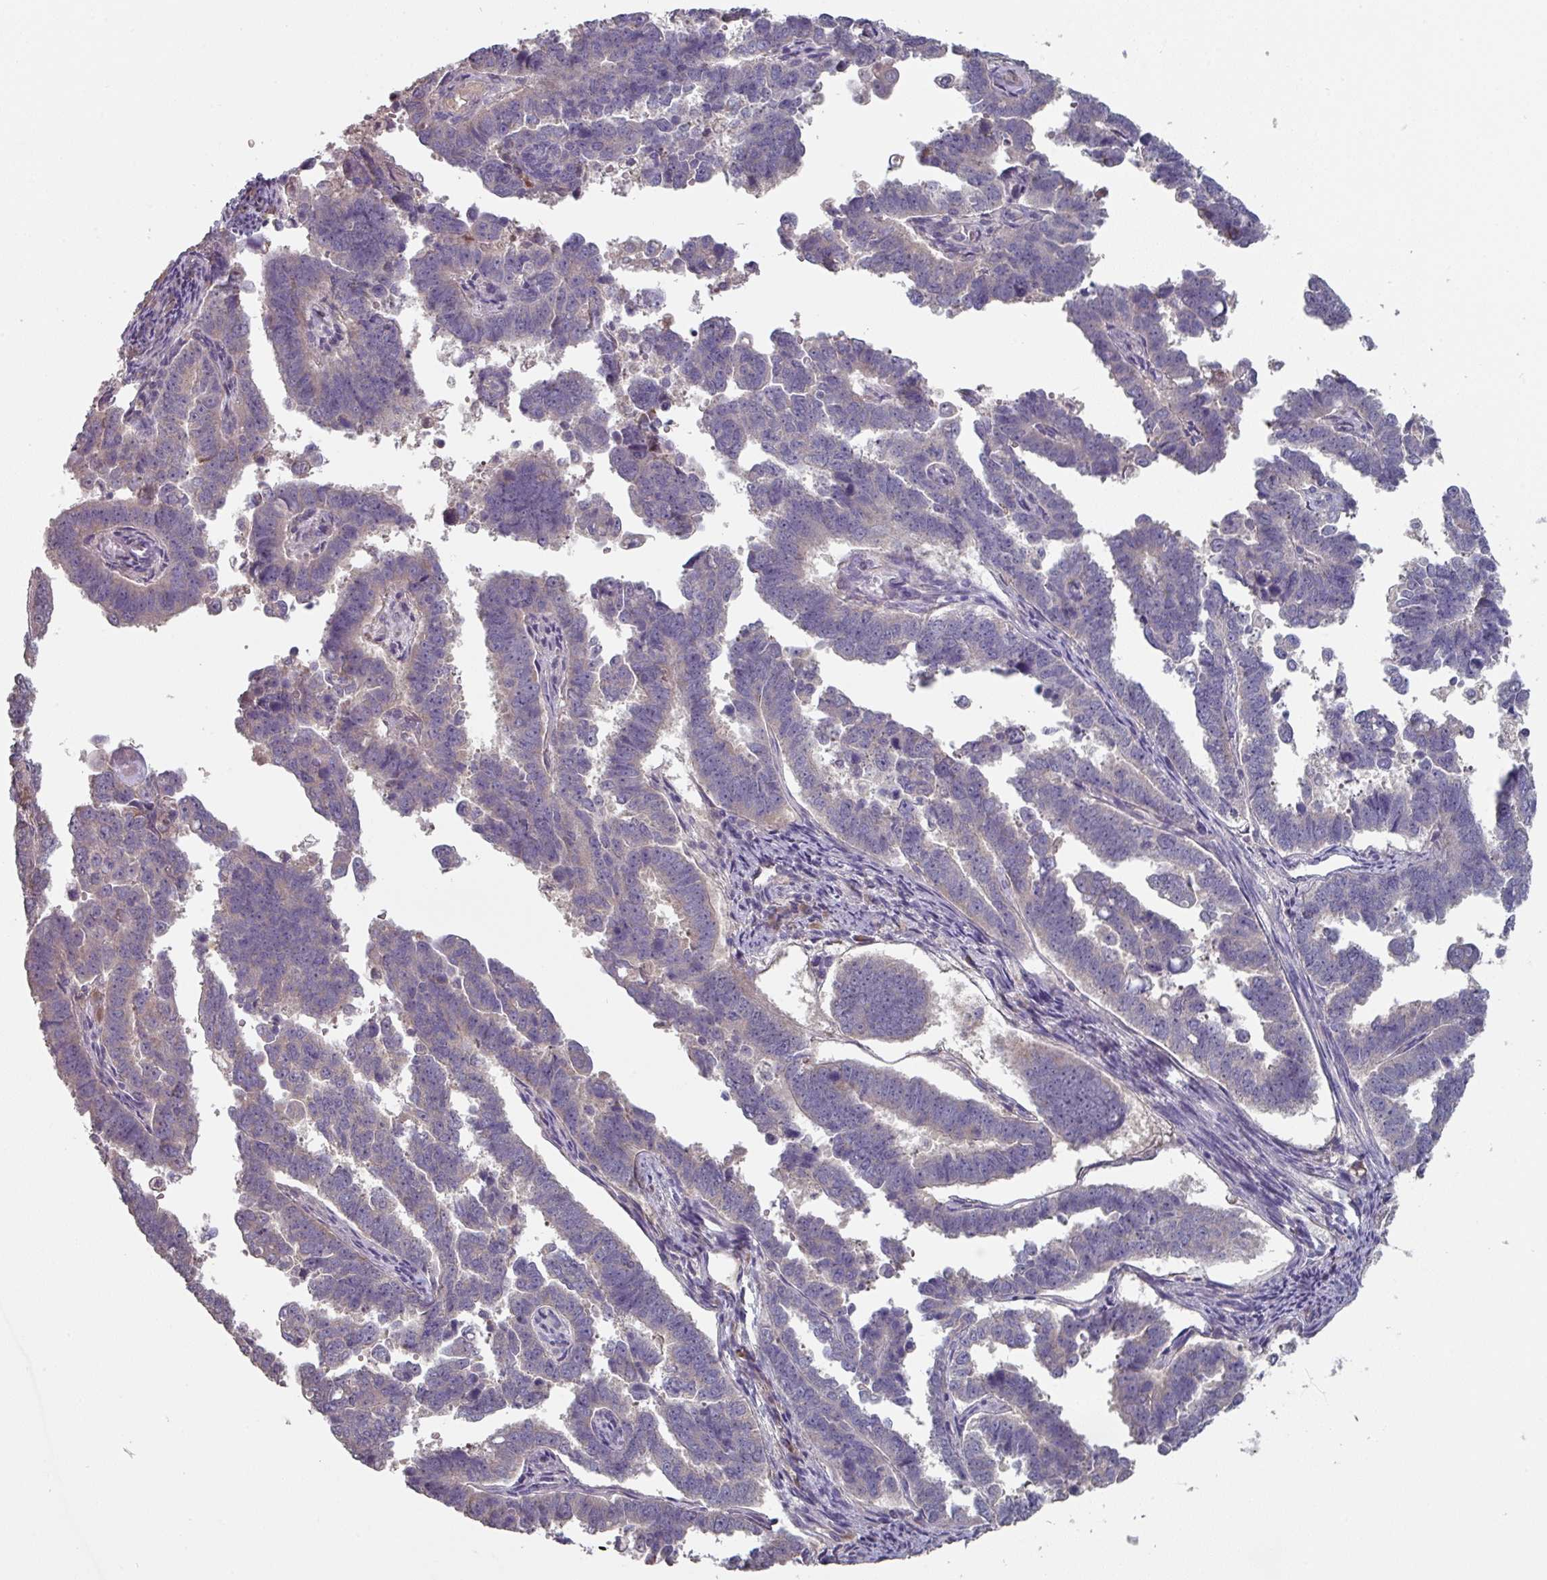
{"staining": {"intensity": "negative", "quantity": "none", "location": "none"}, "tissue": "endometrial cancer", "cell_type": "Tumor cells", "image_type": "cancer", "snomed": [{"axis": "morphology", "description": "Adenocarcinoma, NOS"}, {"axis": "topography", "description": "Endometrium"}], "caption": "Tumor cells show no significant protein staining in adenocarcinoma (endometrial).", "gene": "PRAMEF8", "patient": {"sex": "female", "age": 75}}